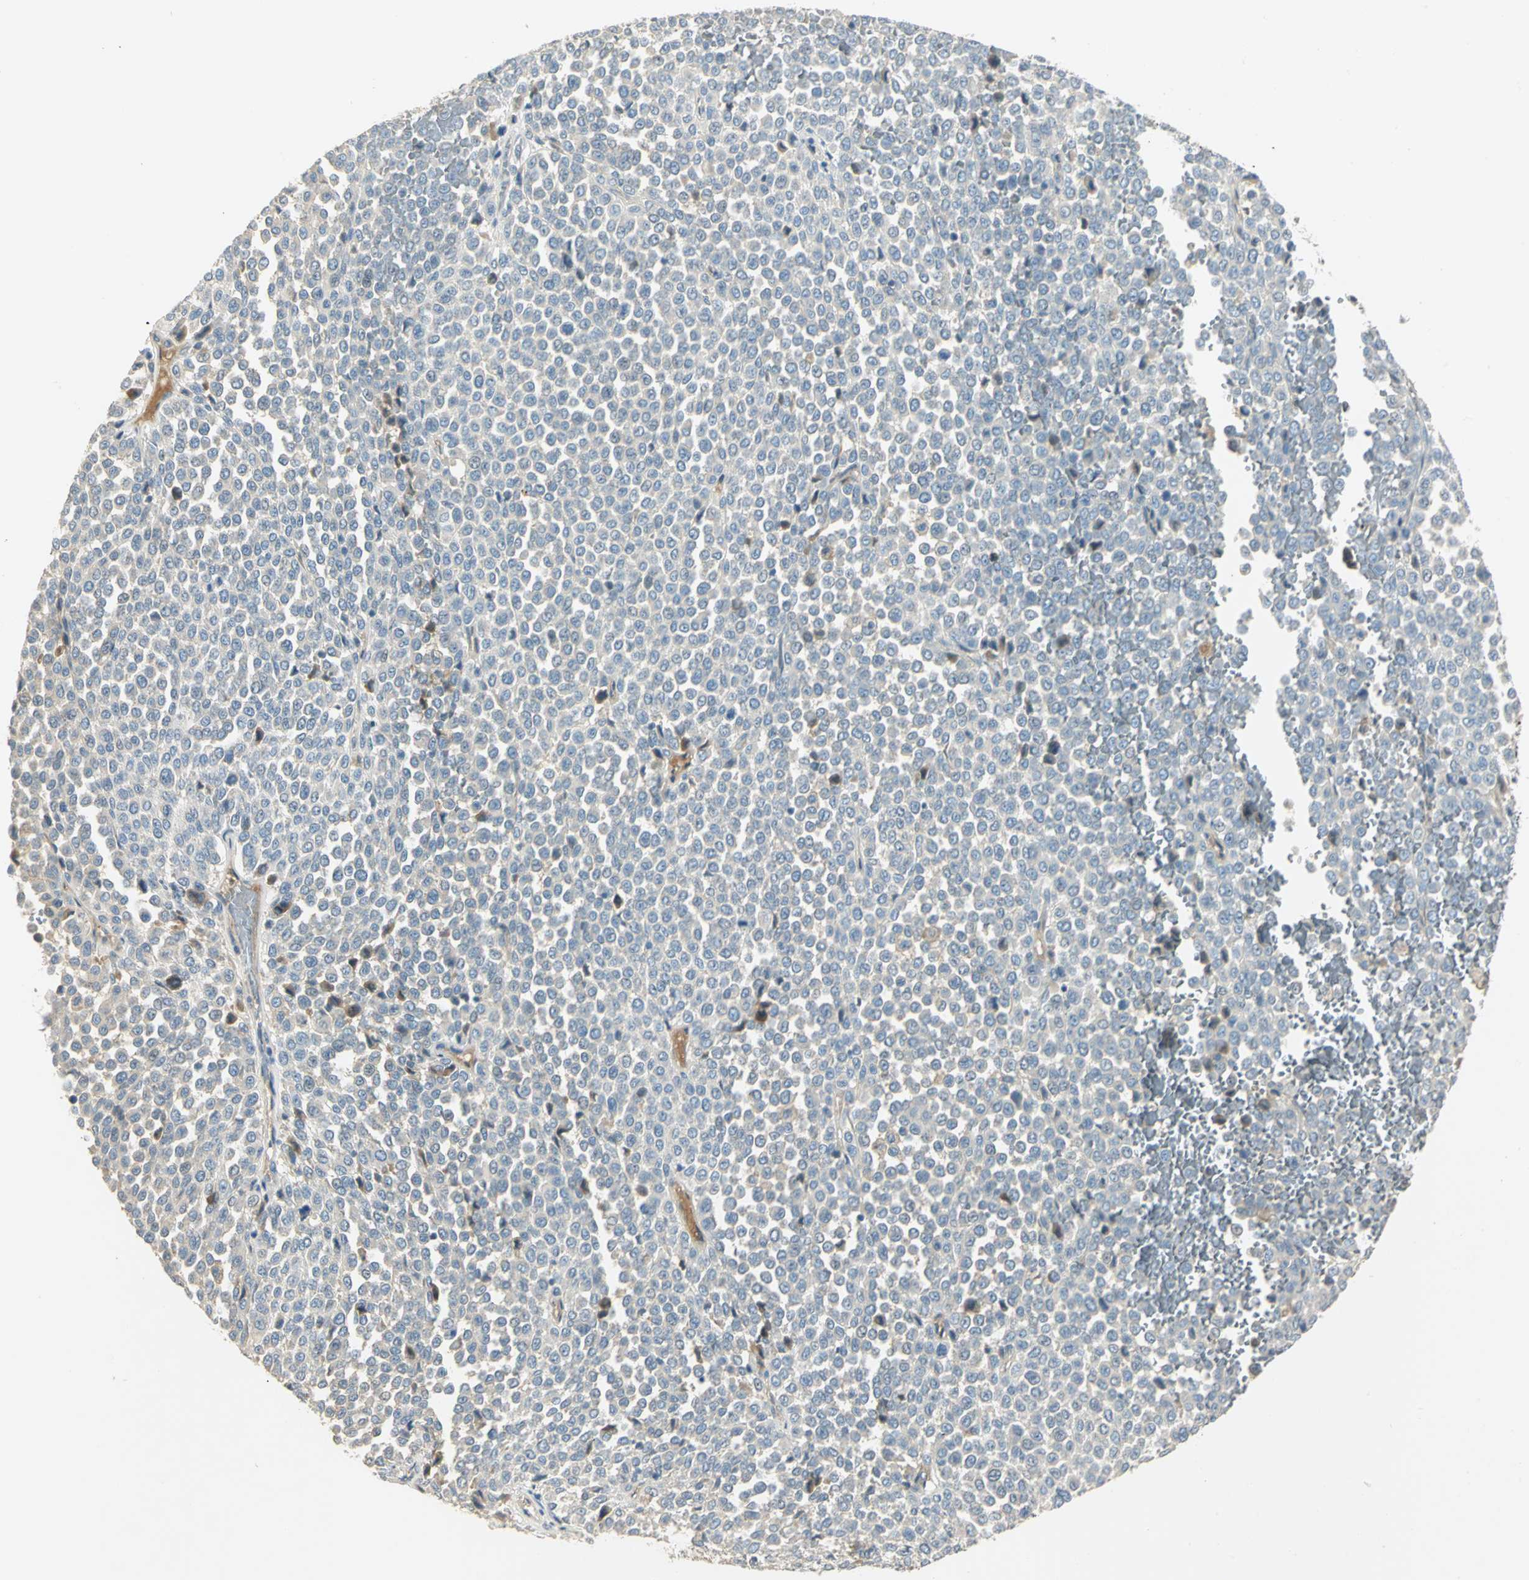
{"staining": {"intensity": "negative", "quantity": "none", "location": "none"}, "tissue": "melanoma", "cell_type": "Tumor cells", "image_type": "cancer", "snomed": [{"axis": "morphology", "description": "Malignant melanoma, Metastatic site"}, {"axis": "topography", "description": "Pancreas"}], "caption": "Tumor cells show no significant protein expression in malignant melanoma (metastatic site).", "gene": "PROC", "patient": {"sex": "female", "age": 30}}